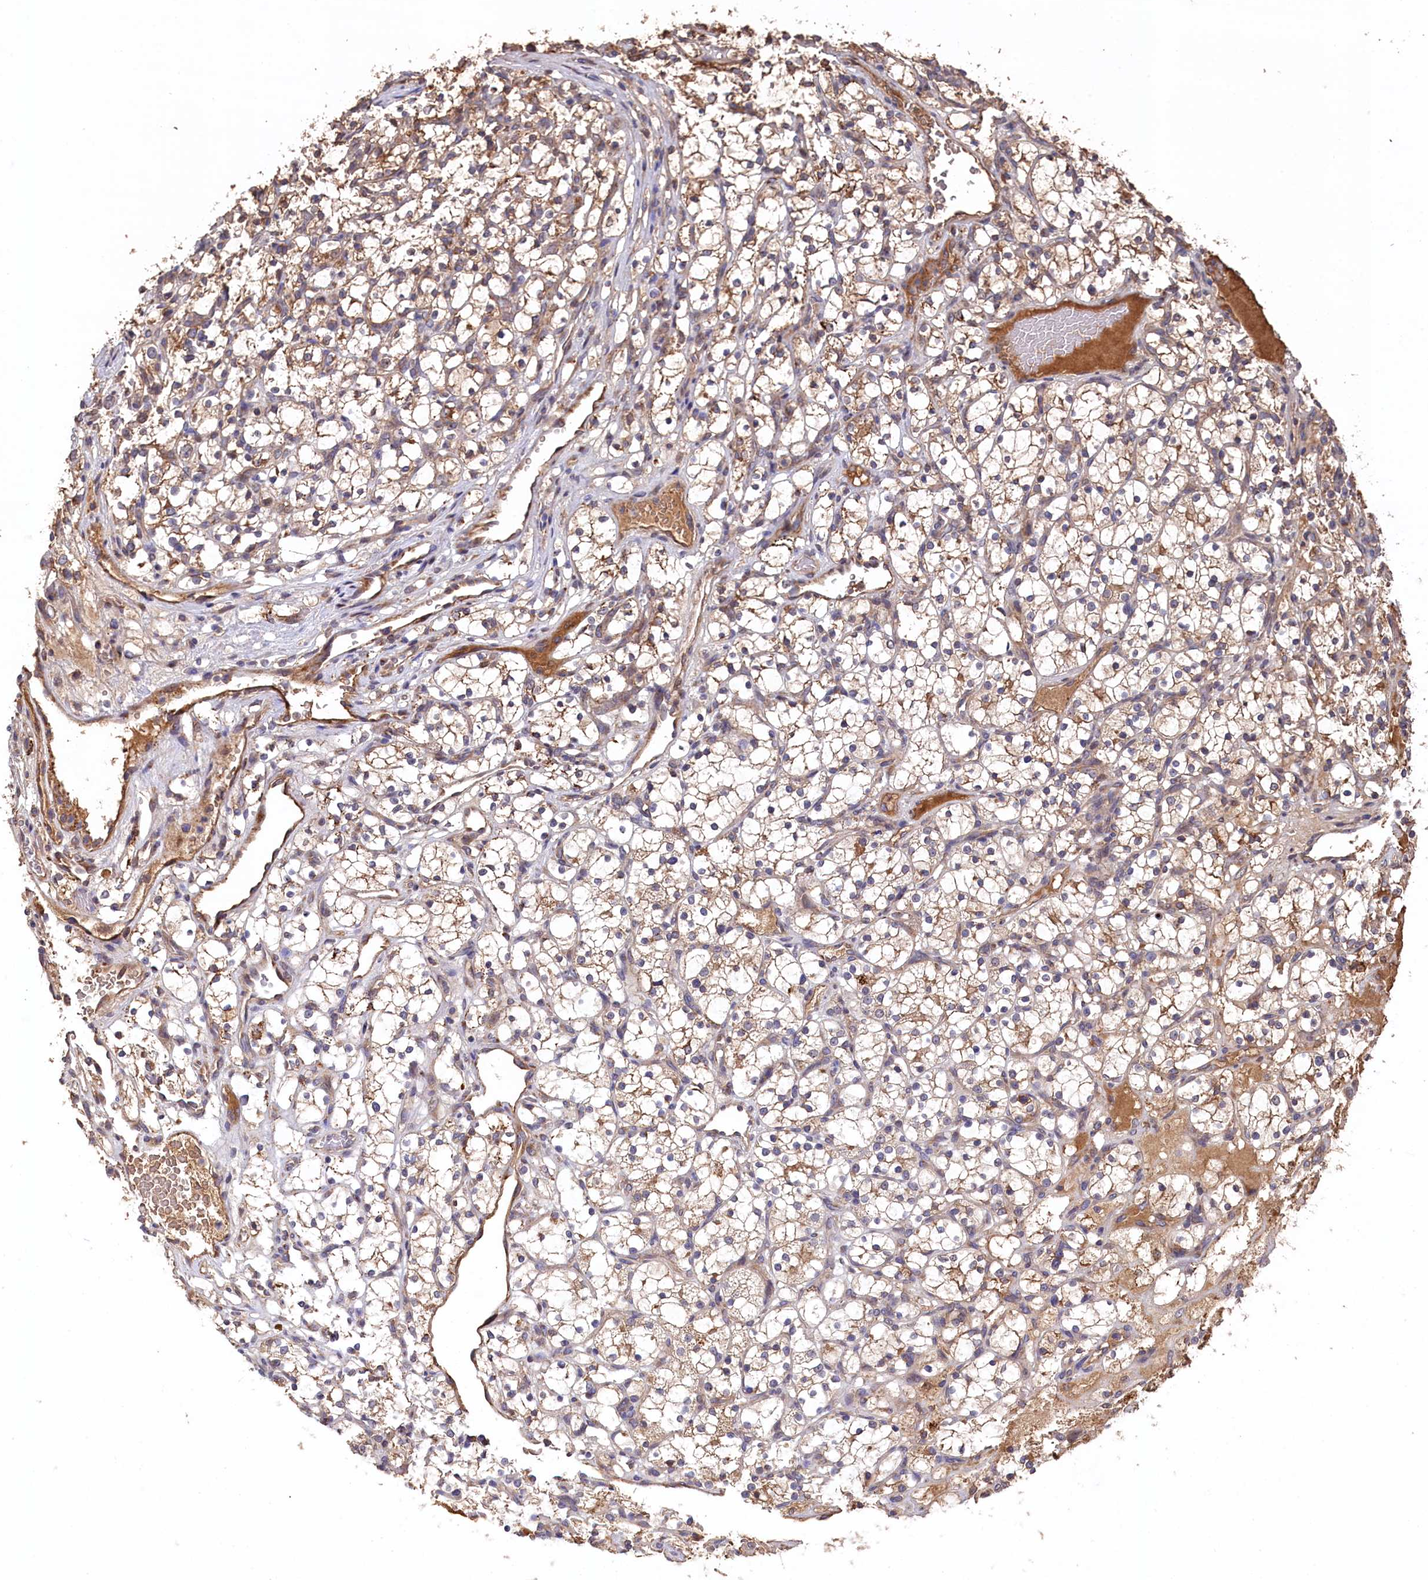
{"staining": {"intensity": "moderate", "quantity": ">75%", "location": "cytoplasmic/membranous"}, "tissue": "renal cancer", "cell_type": "Tumor cells", "image_type": "cancer", "snomed": [{"axis": "morphology", "description": "Adenocarcinoma, NOS"}, {"axis": "topography", "description": "Kidney"}], "caption": "The histopathology image displays immunohistochemical staining of adenocarcinoma (renal). There is moderate cytoplasmic/membranous staining is identified in about >75% of tumor cells.", "gene": "SLC12A4", "patient": {"sex": "female", "age": 69}}